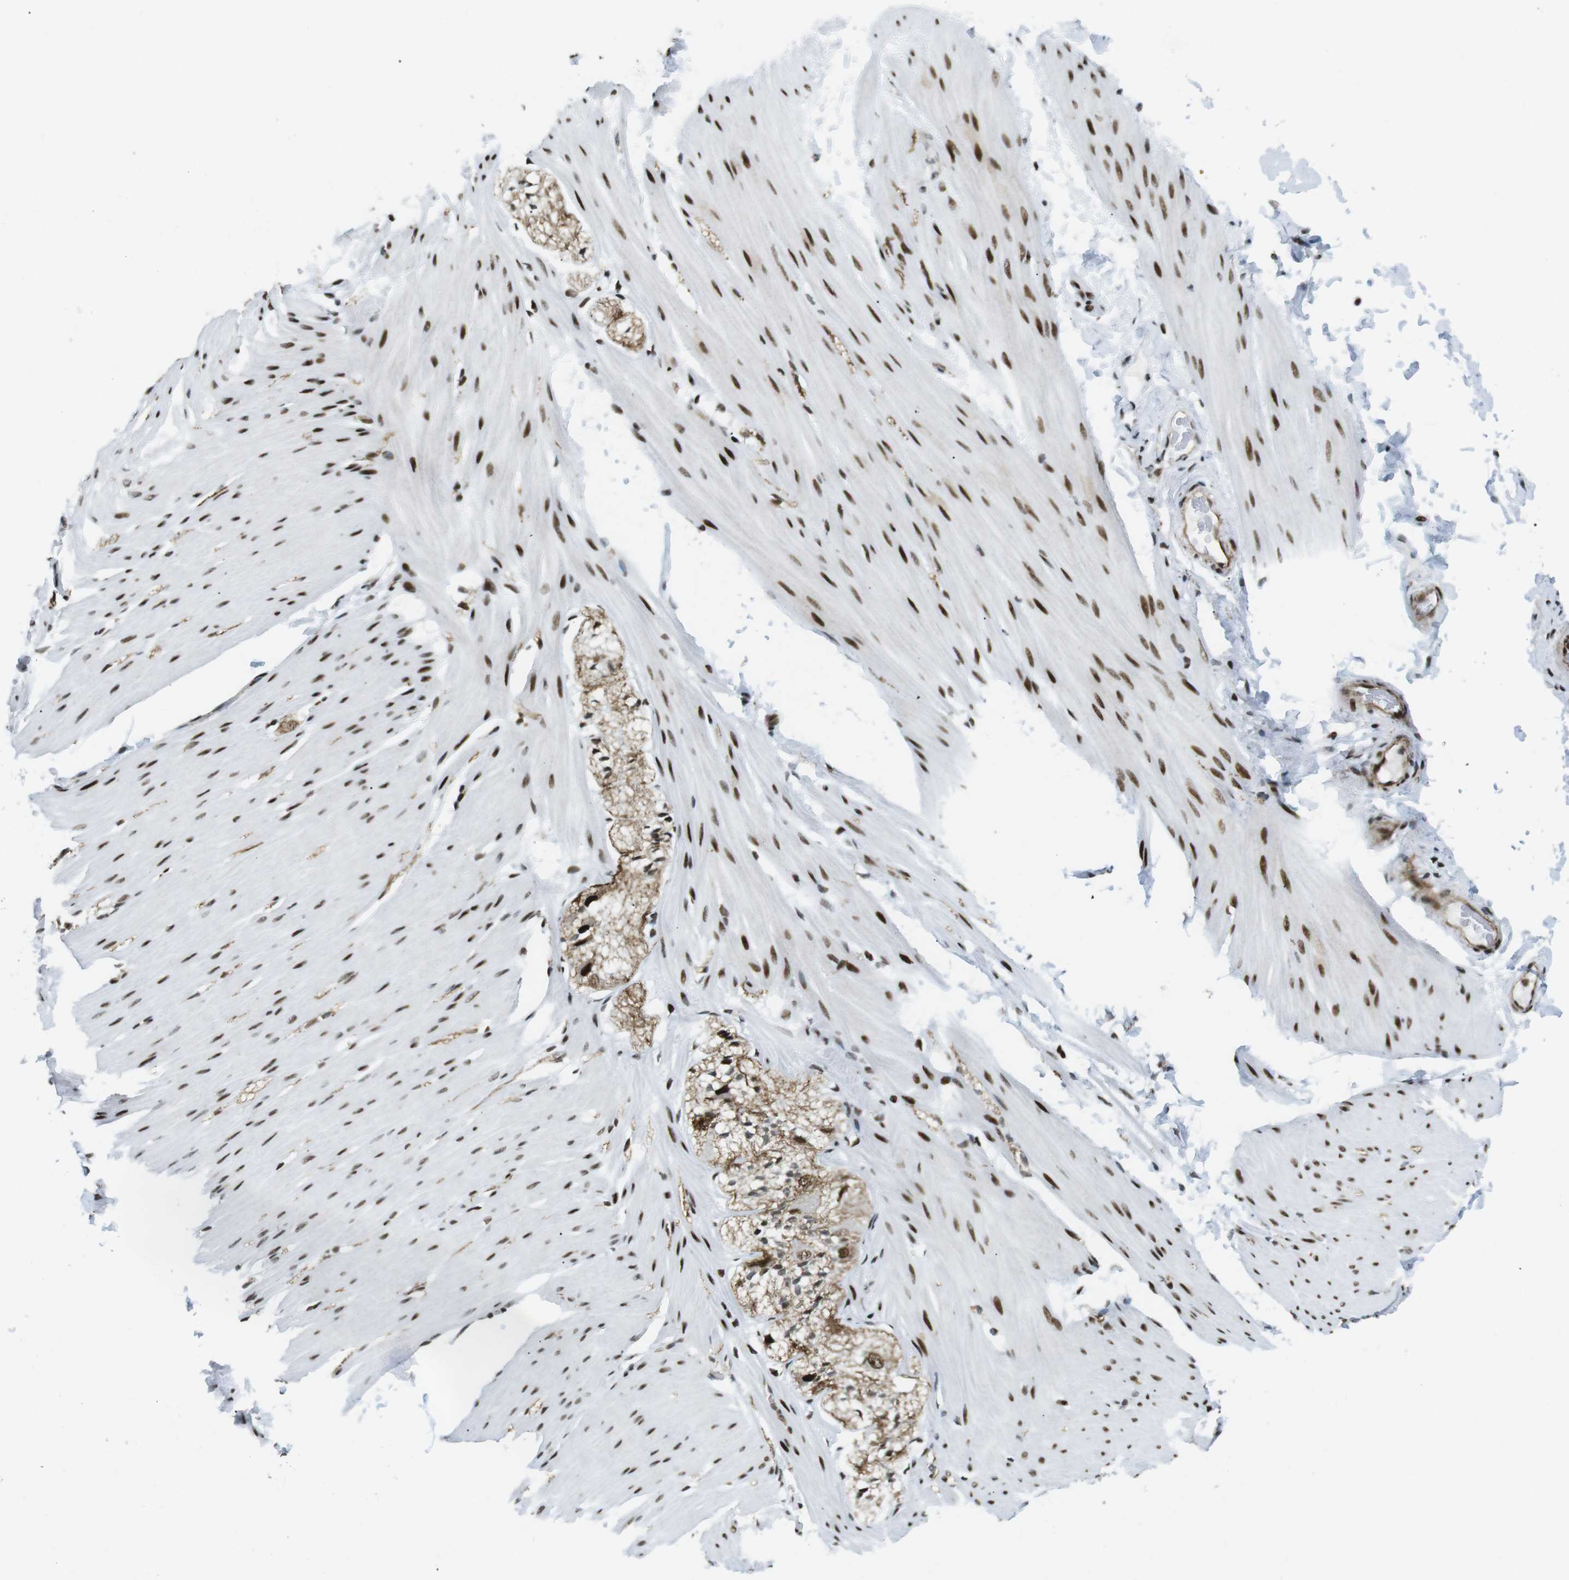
{"staining": {"intensity": "strong", "quantity": ">75%", "location": "nuclear"}, "tissue": "smooth muscle", "cell_type": "Smooth muscle cells", "image_type": "normal", "snomed": [{"axis": "morphology", "description": "Normal tissue, NOS"}, {"axis": "topography", "description": "Smooth muscle"}, {"axis": "topography", "description": "Colon"}], "caption": "Protein staining of normal smooth muscle displays strong nuclear staining in about >75% of smooth muscle cells. (DAB IHC, brown staining for protein, blue staining for nuclei).", "gene": "ARID1A", "patient": {"sex": "male", "age": 67}}